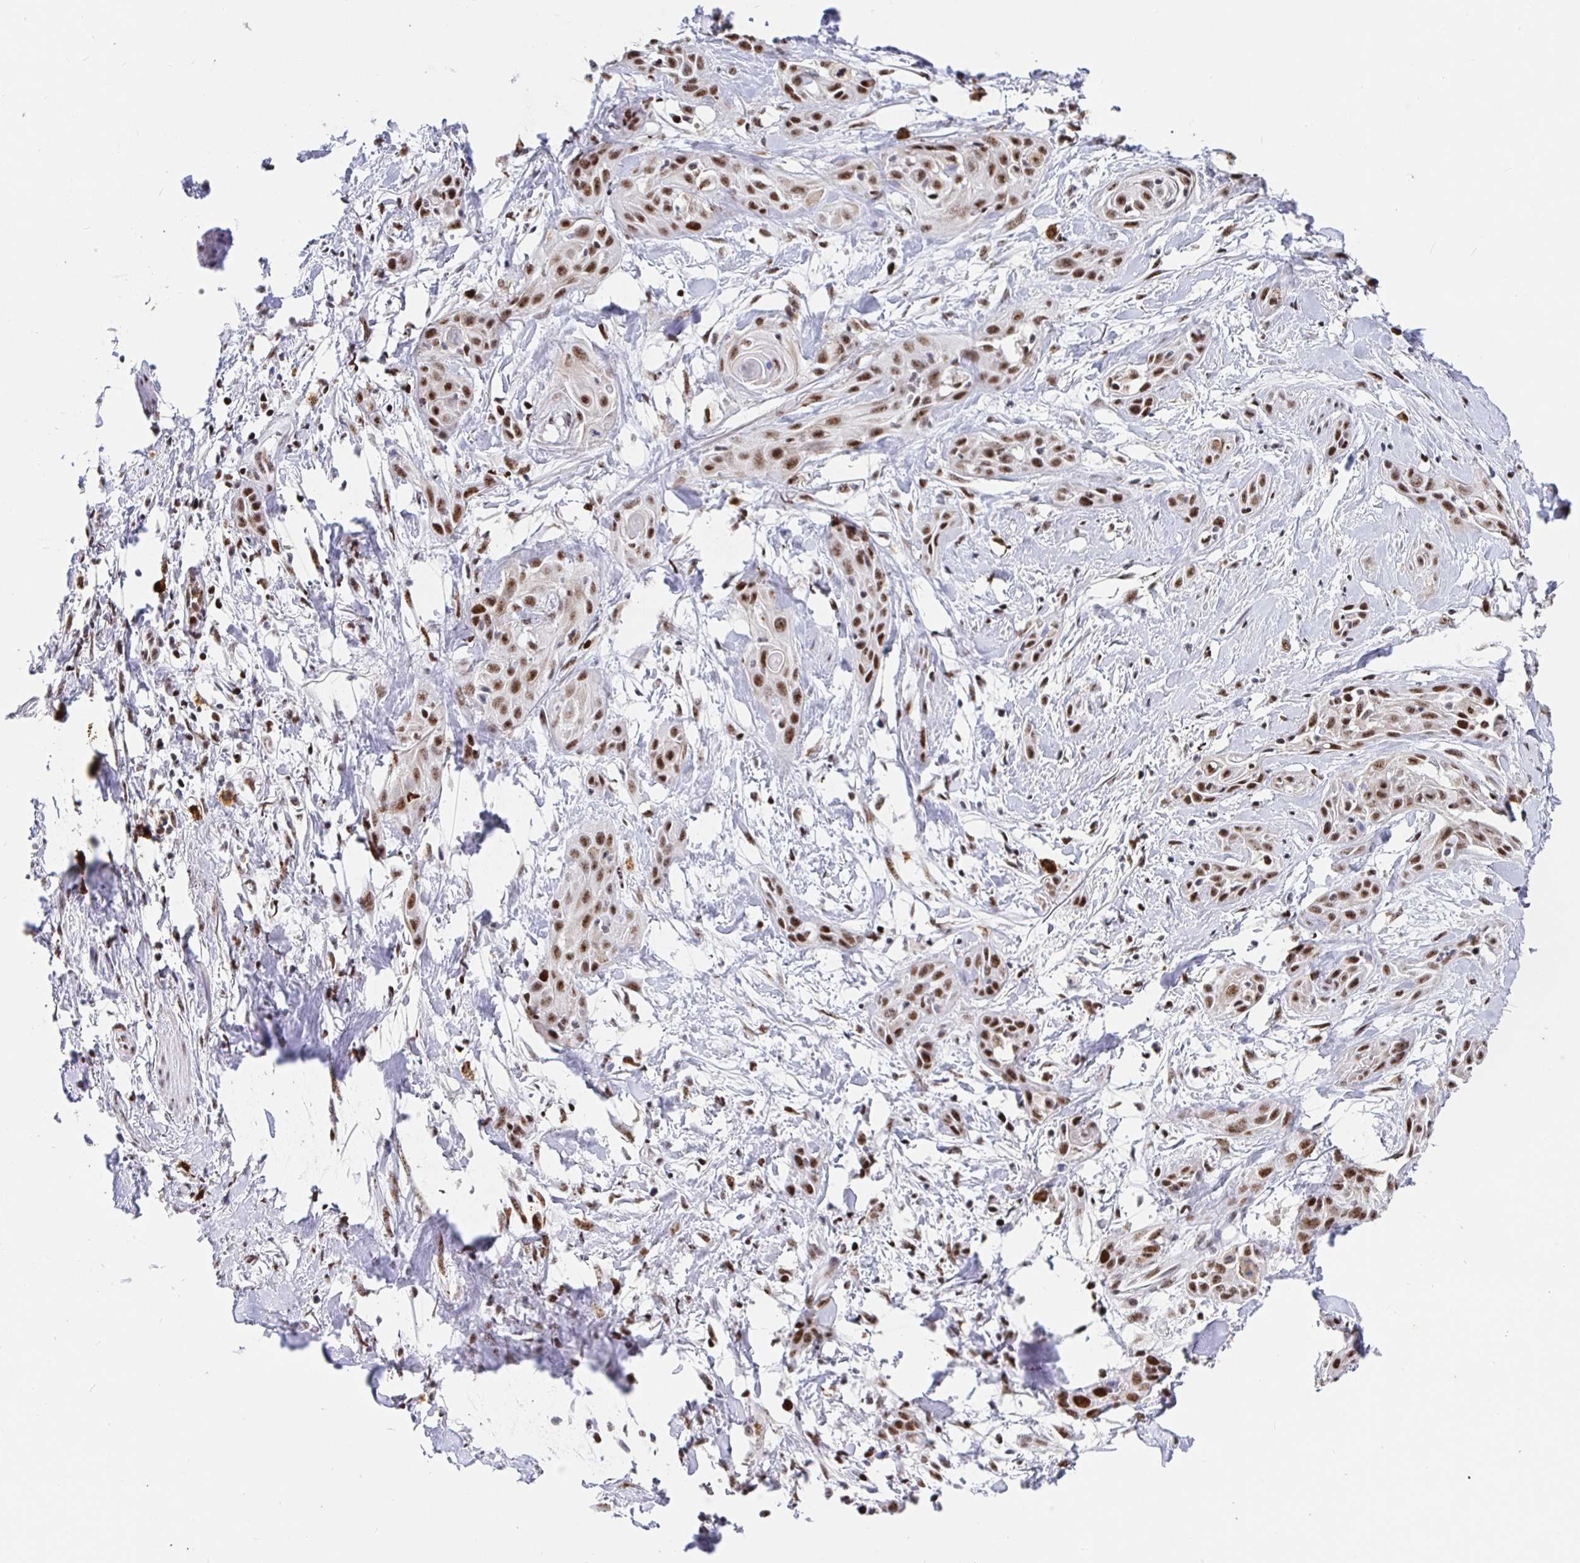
{"staining": {"intensity": "moderate", "quantity": ">75%", "location": "nuclear"}, "tissue": "skin cancer", "cell_type": "Tumor cells", "image_type": "cancer", "snomed": [{"axis": "morphology", "description": "Squamous cell carcinoma, NOS"}, {"axis": "topography", "description": "Skin"}, {"axis": "topography", "description": "Anal"}], "caption": "The micrograph demonstrates staining of squamous cell carcinoma (skin), revealing moderate nuclear protein positivity (brown color) within tumor cells. The staining is performed using DAB (3,3'-diaminobenzidine) brown chromogen to label protein expression. The nuclei are counter-stained blue using hematoxylin.", "gene": "SETD5", "patient": {"sex": "male", "age": 64}}